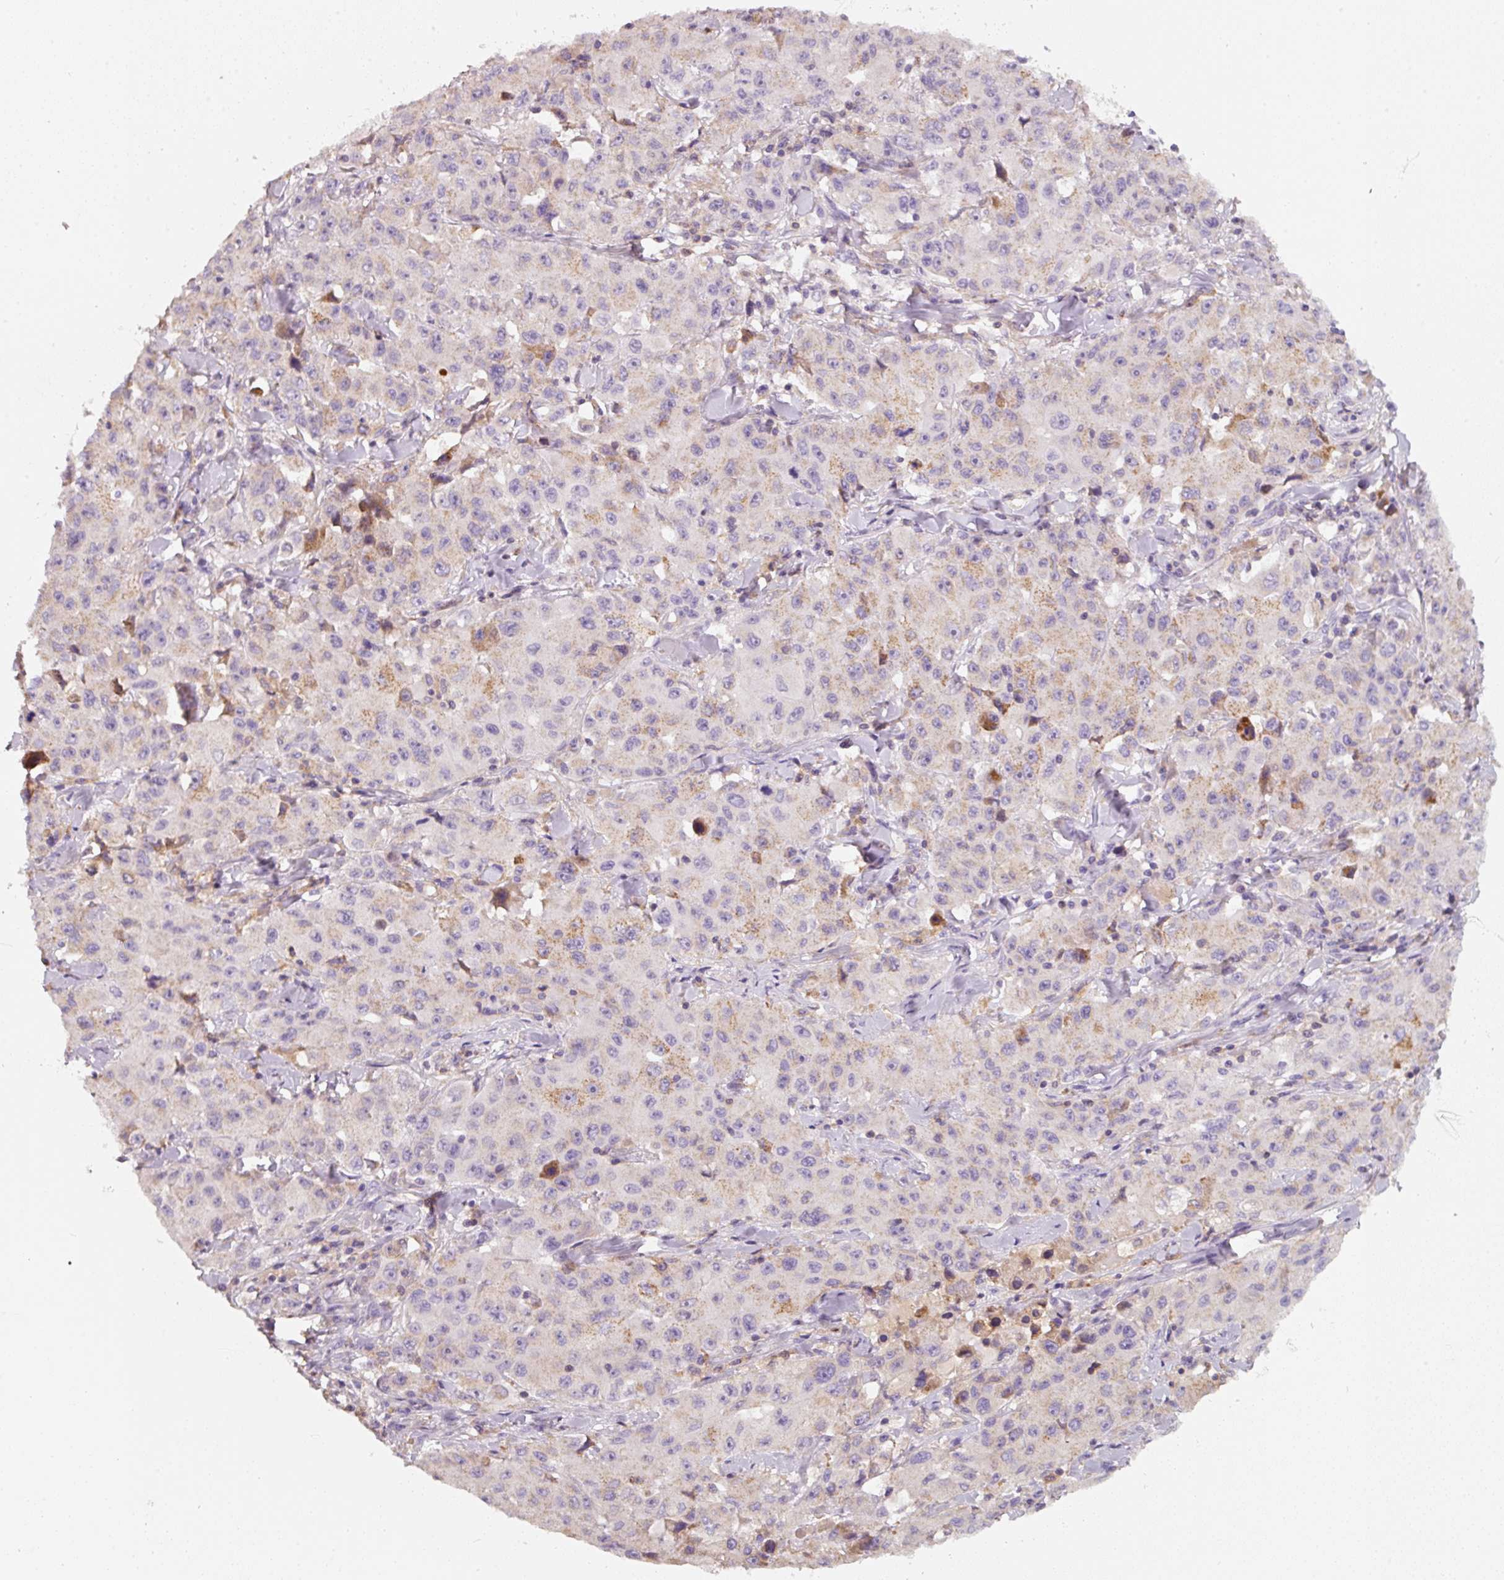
{"staining": {"intensity": "weak", "quantity": "<25%", "location": "cytoplasmic/membranous"}, "tissue": "lung cancer", "cell_type": "Tumor cells", "image_type": "cancer", "snomed": [{"axis": "morphology", "description": "Squamous cell carcinoma, NOS"}, {"axis": "topography", "description": "Lung"}], "caption": "Immunohistochemical staining of human squamous cell carcinoma (lung) reveals no significant staining in tumor cells.", "gene": "IQGAP2", "patient": {"sex": "male", "age": 63}}